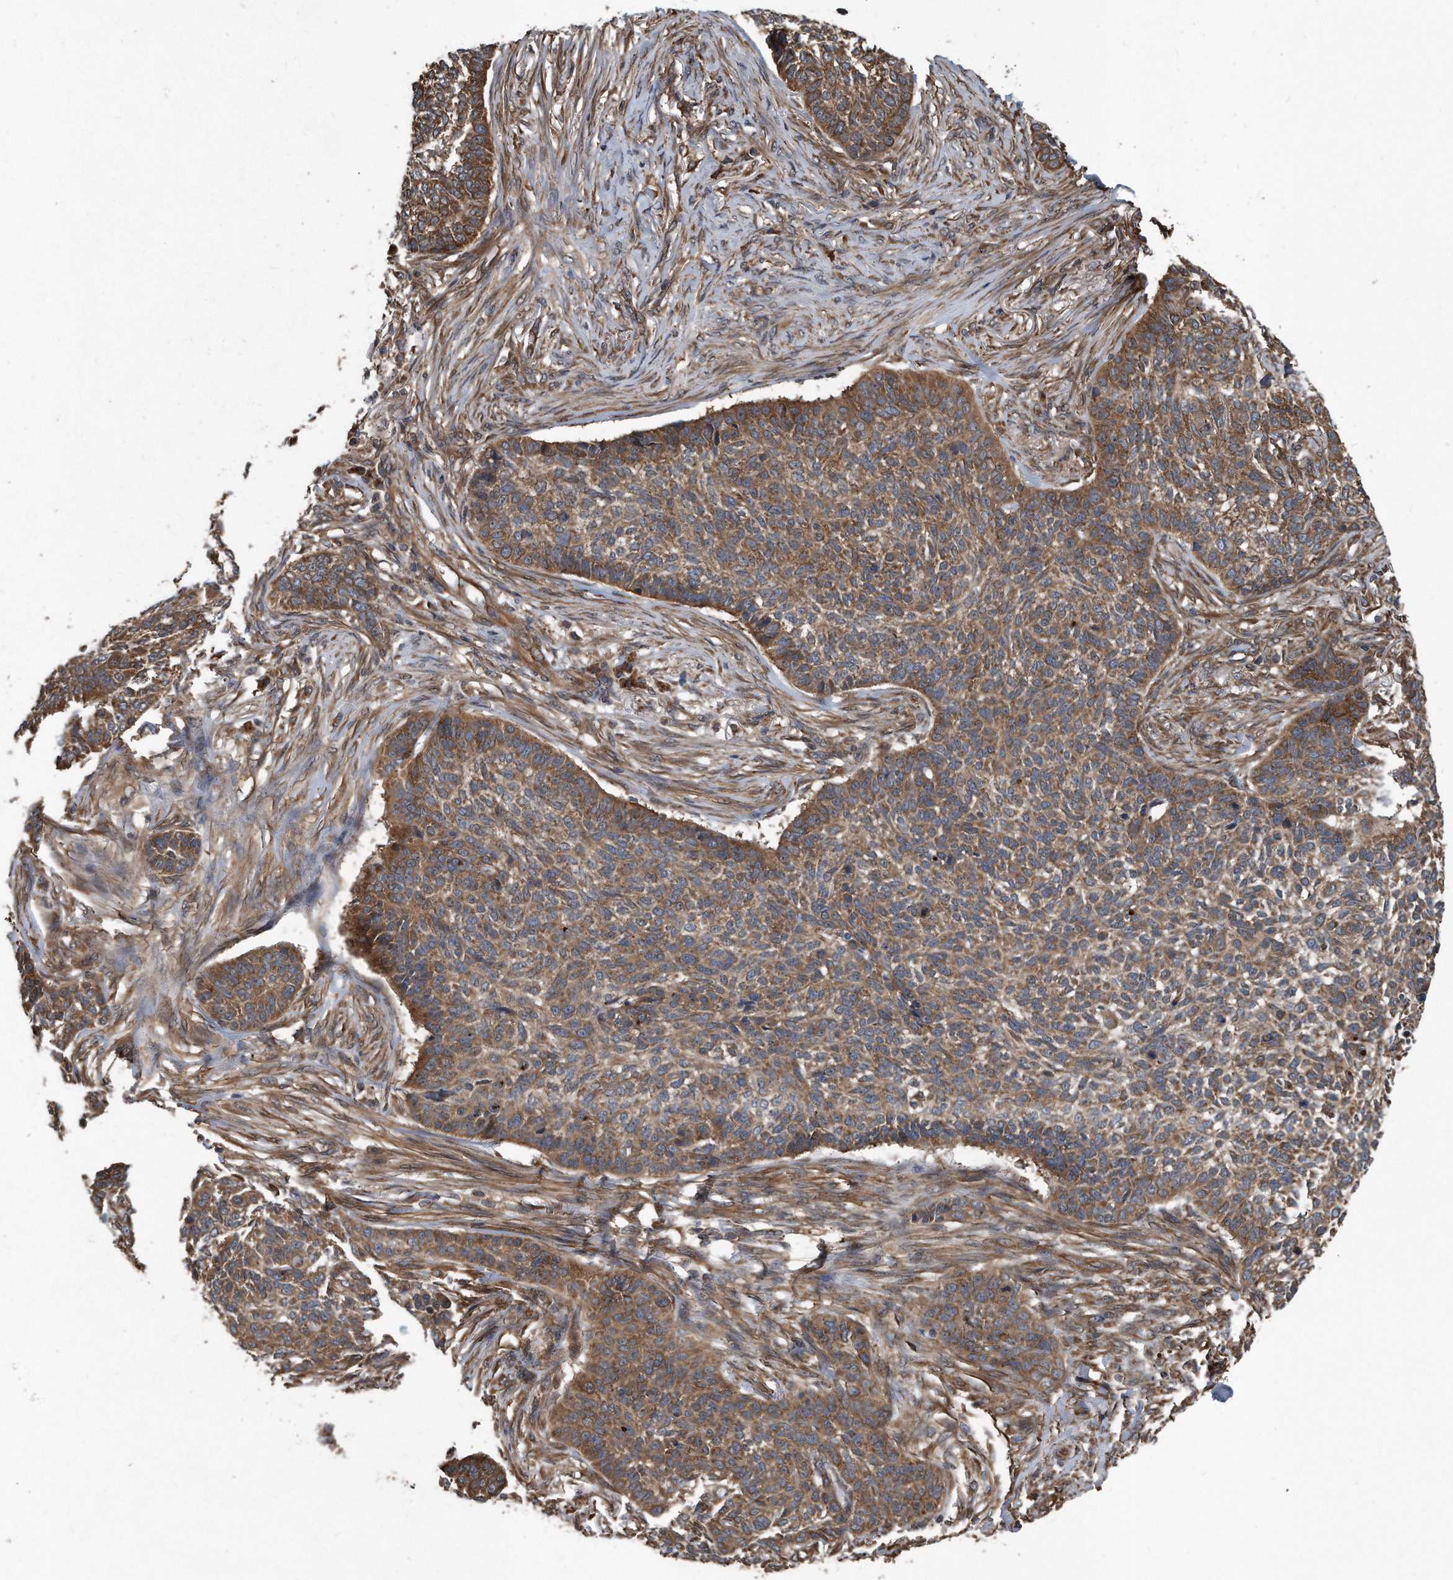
{"staining": {"intensity": "moderate", "quantity": ">75%", "location": "cytoplasmic/membranous"}, "tissue": "skin cancer", "cell_type": "Tumor cells", "image_type": "cancer", "snomed": [{"axis": "morphology", "description": "Basal cell carcinoma"}, {"axis": "topography", "description": "Skin"}], "caption": "An immunohistochemistry histopathology image of neoplastic tissue is shown. Protein staining in brown shows moderate cytoplasmic/membranous positivity in skin cancer within tumor cells. (IHC, brightfield microscopy, high magnification).", "gene": "FAM136A", "patient": {"sex": "male", "age": 85}}